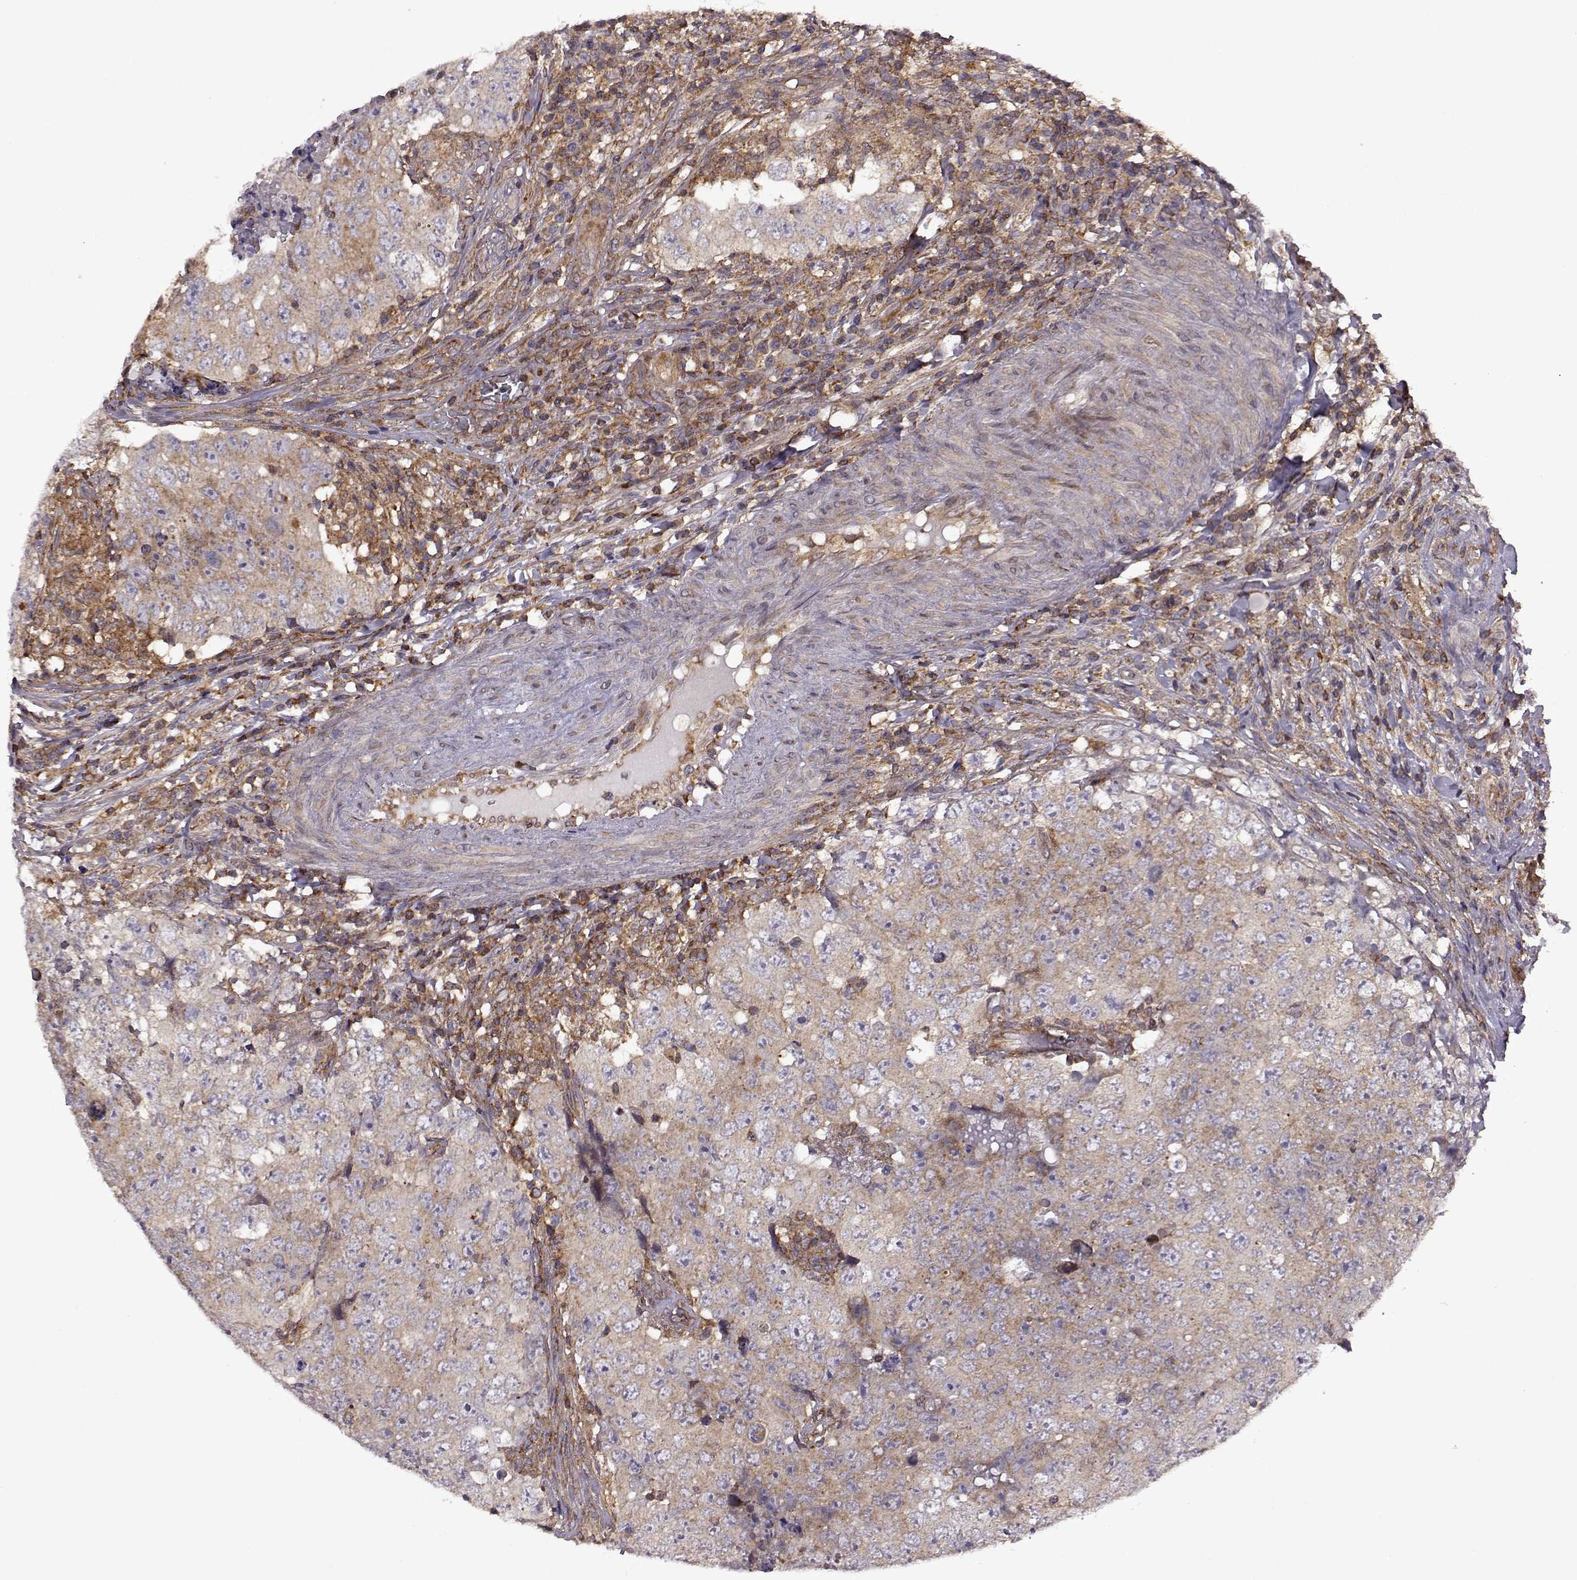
{"staining": {"intensity": "weak", "quantity": ">75%", "location": "cytoplasmic/membranous"}, "tissue": "testis cancer", "cell_type": "Tumor cells", "image_type": "cancer", "snomed": [{"axis": "morphology", "description": "Seminoma, NOS"}, {"axis": "topography", "description": "Testis"}], "caption": "There is low levels of weak cytoplasmic/membranous positivity in tumor cells of seminoma (testis), as demonstrated by immunohistochemical staining (brown color).", "gene": "URI1", "patient": {"sex": "male", "age": 34}}